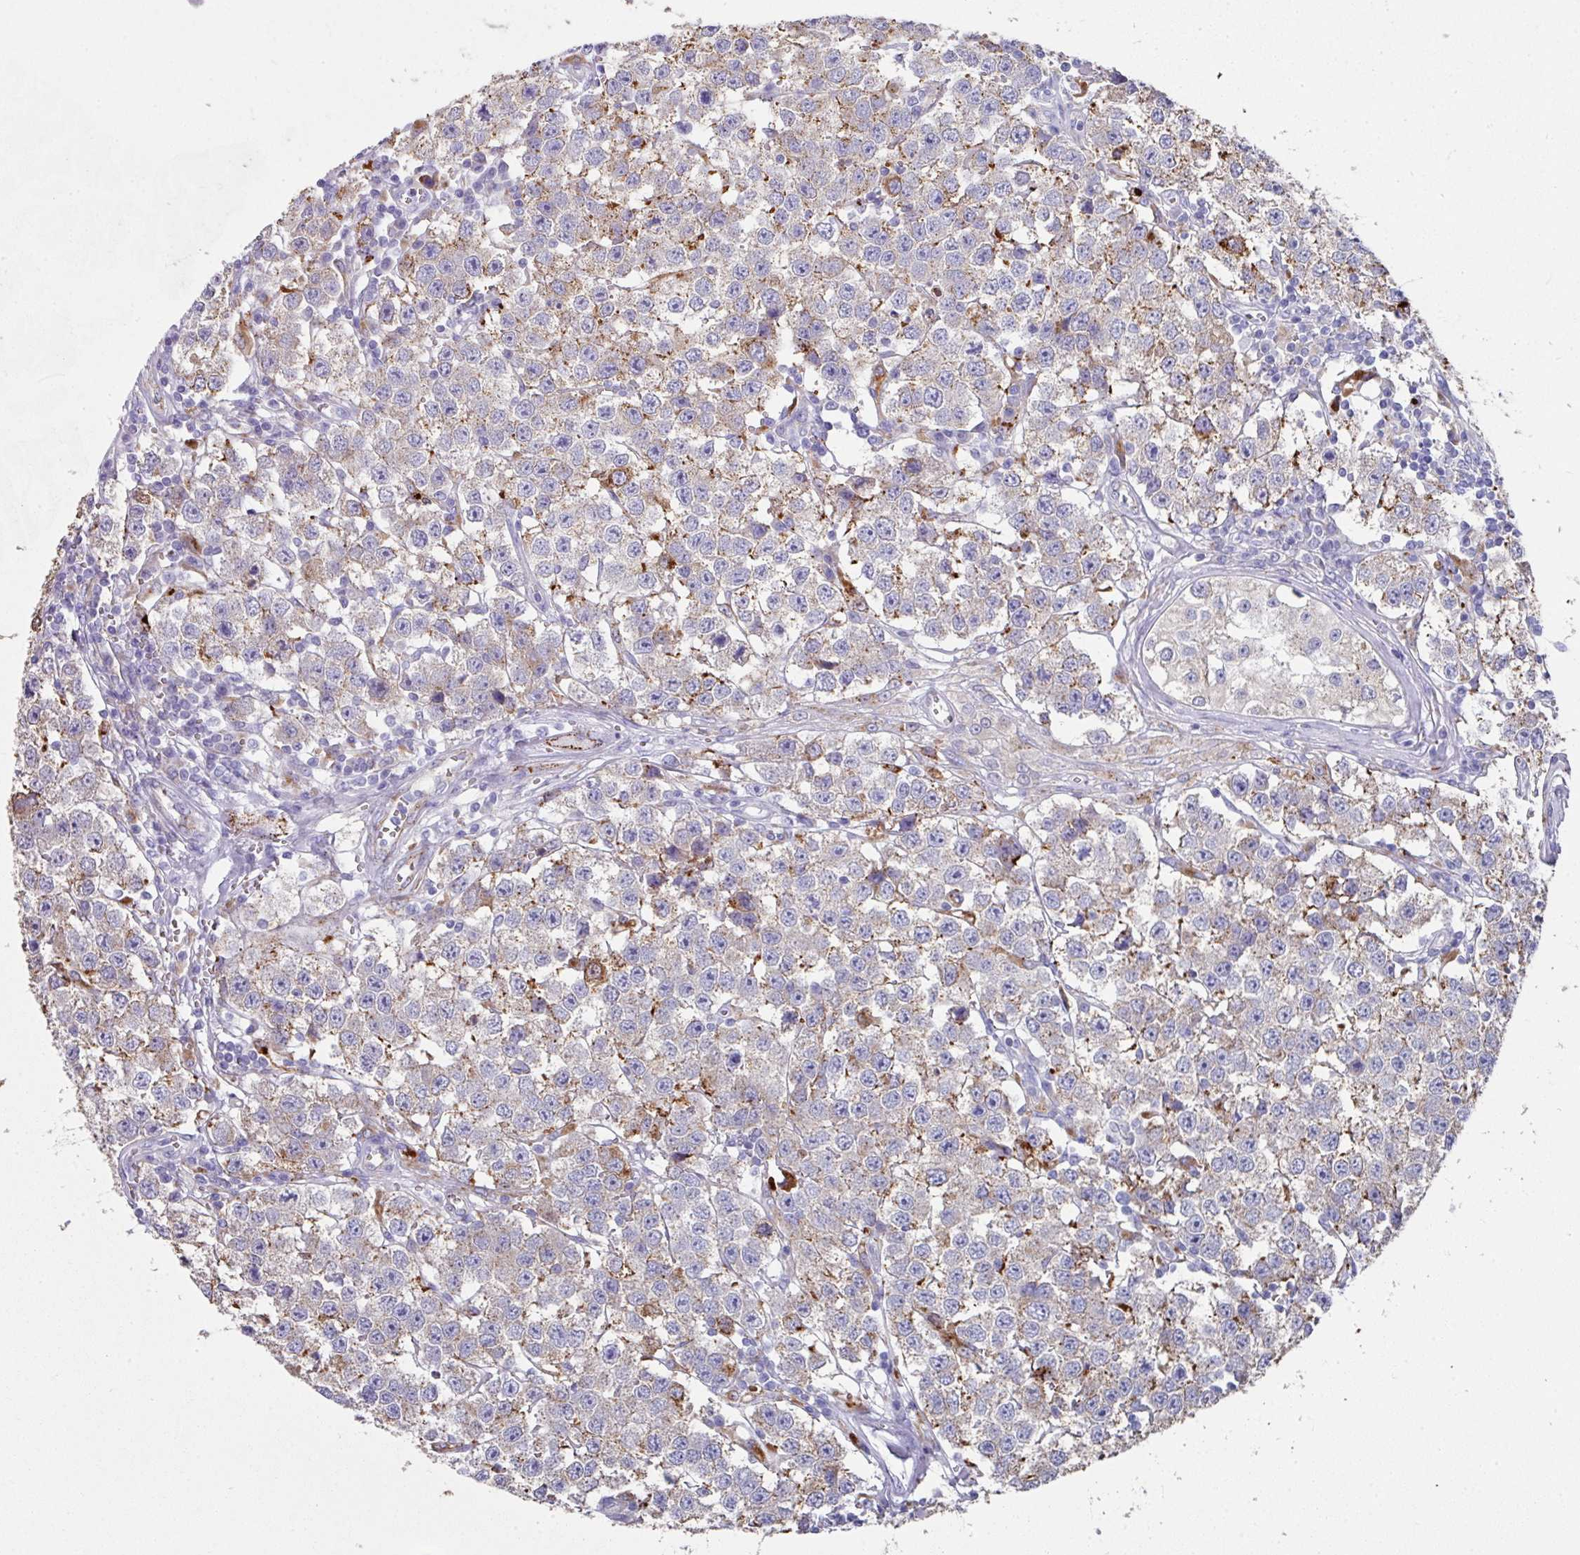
{"staining": {"intensity": "moderate", "quantity": "<25%", "location": "cytoplasmic/membranous"}, "tissue": "testis cancer", "cell_type": "Tumor cells", "image_type": "cancer", "snomed": [{"axis": "morphology", "description": "Seminoma, NOS"}, {"axis": "topography", "description": "Testis"}], "caption": "Testis cancer (seminoma) was stained to show a protein in brown. There is low levels of moderate cytoplasmic/membranous expression in approximately <25% of tumor cells.", "gene": "CPVL", "patient": {"sex": "male", "age": 34}}